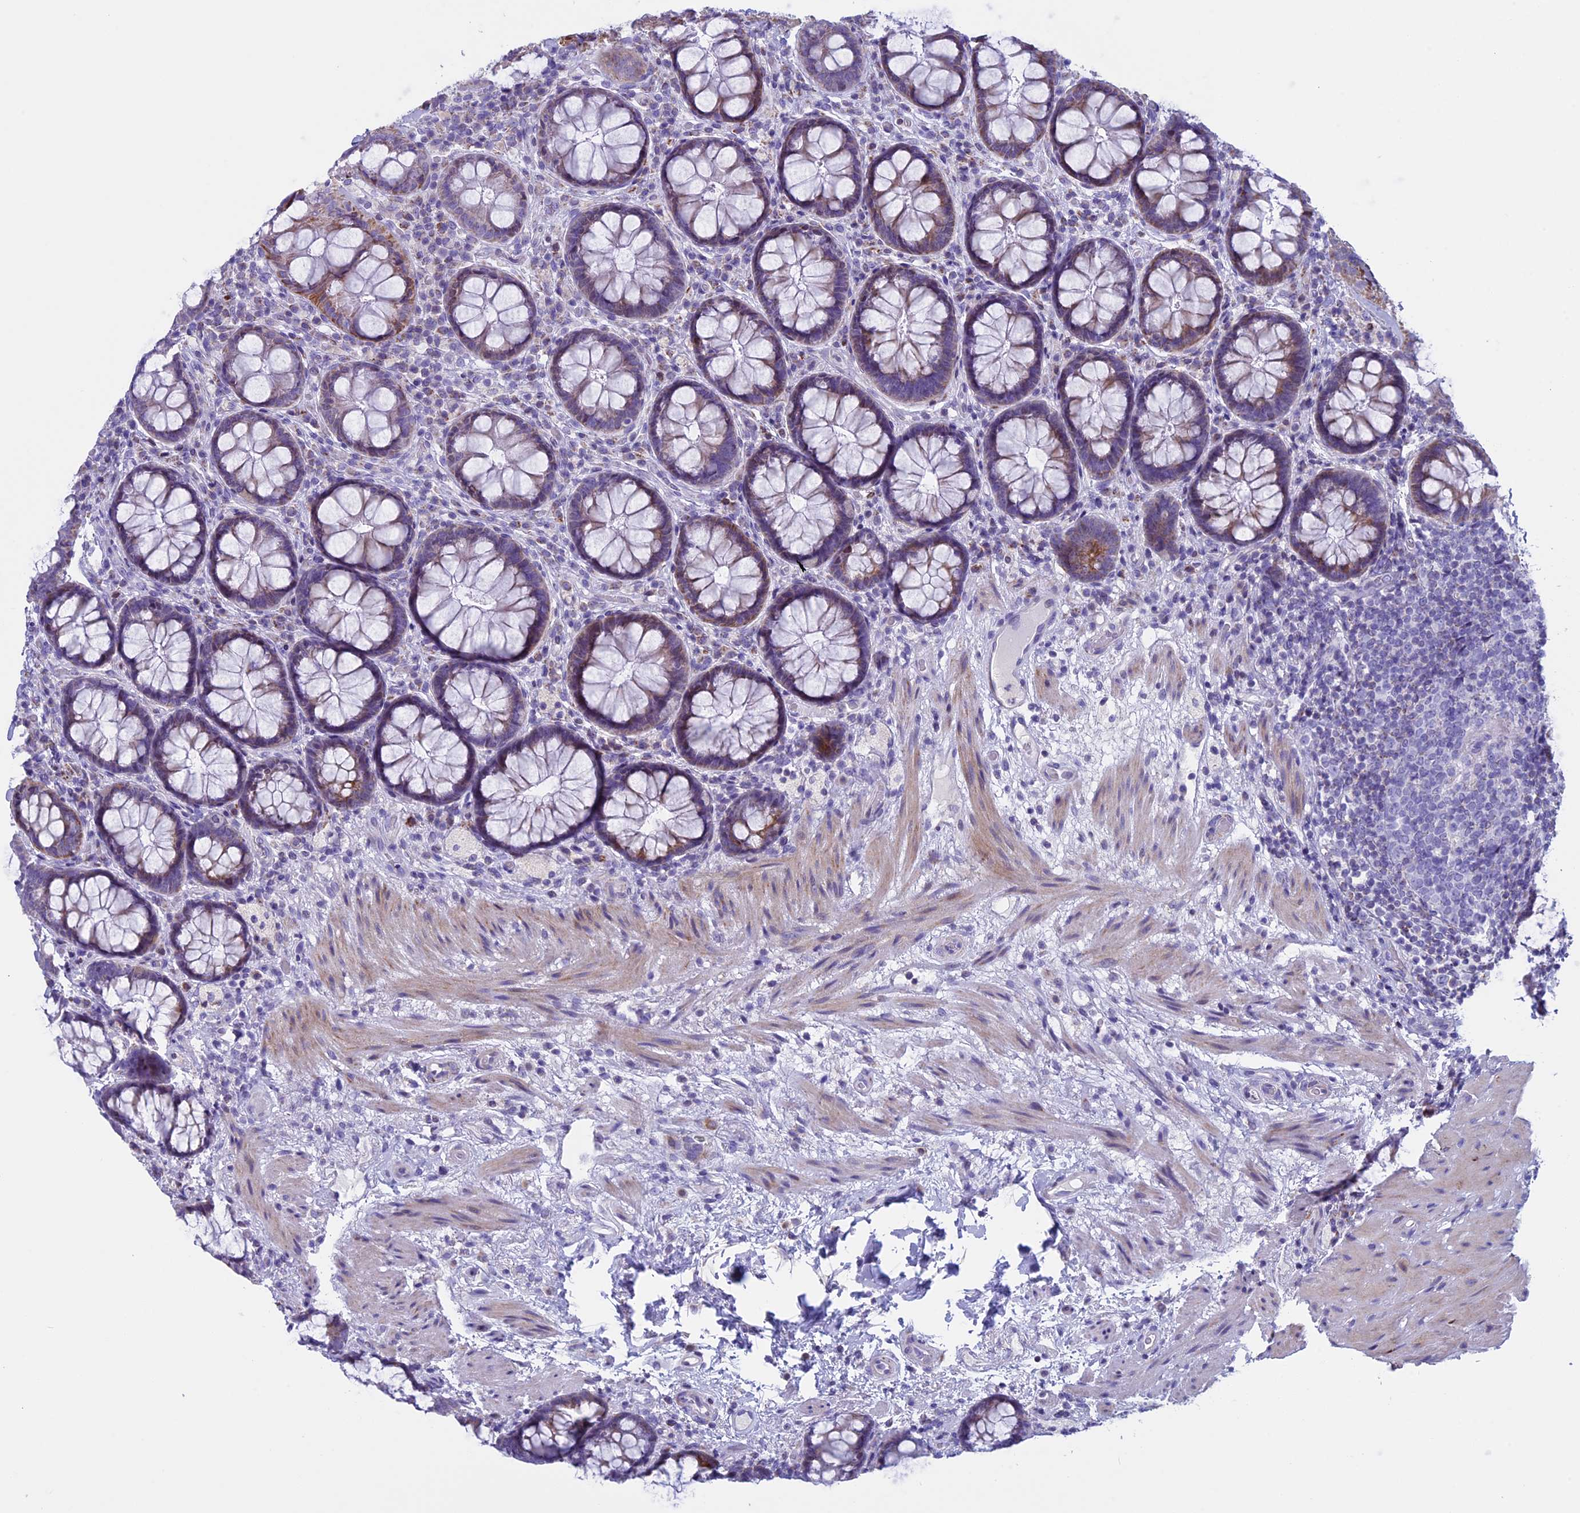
{"staining": {"intensity": "moderate", "quantity": "25%-75%", "location": "cytoplasmic/membranous"}, "tissue": "rectum", "cell_type": "Glandular cells", "image_type": "normal", "snomed": [{"axis": "morphology", "description": "Normal tissue, NOS"}, {"axis": "topography", "description": "Rectum"}], "caption": "Immunohistochemical staining of benign human rectum reveals medium levels of moderate cytoplasmic/membranous positivity in about 25%-75% of glandular cells.", "gene": "ZNF563", "patient": {"sex": "male", "age": 83}}